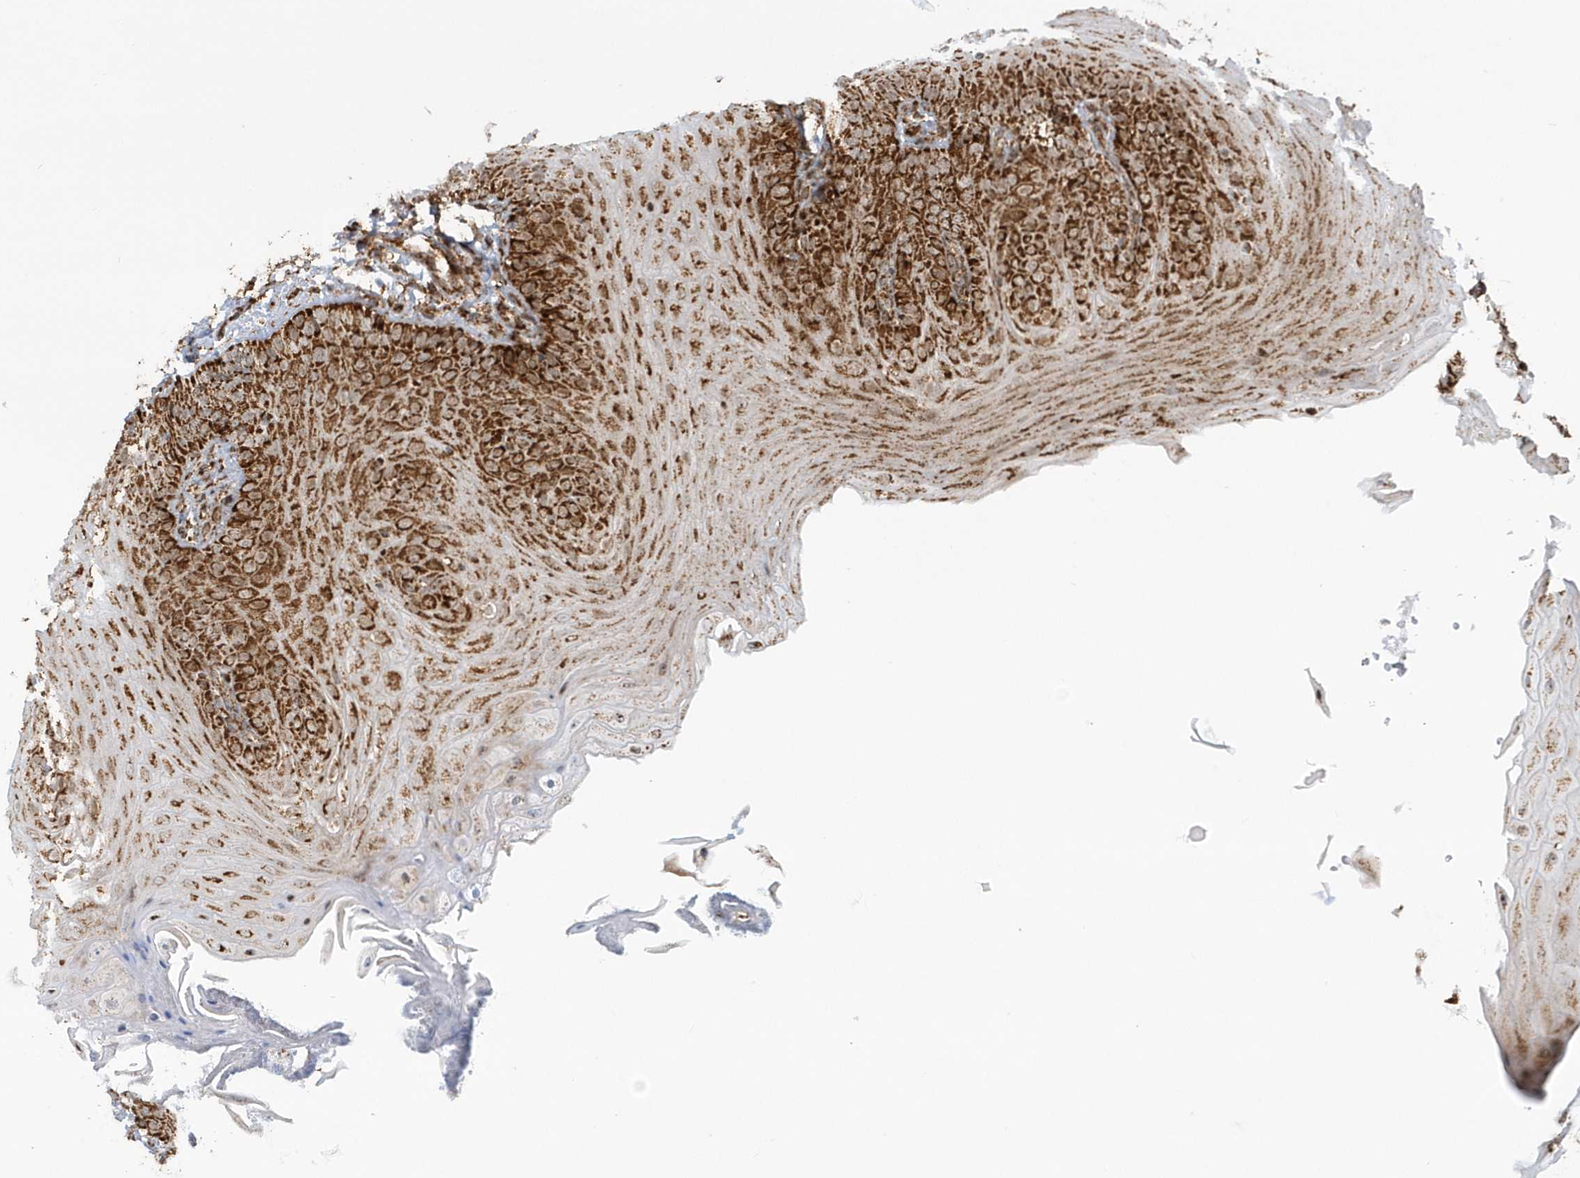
{"staining": {"intensity": "strong", "quantity": ">75%", "location": "cytoplasmic/membranous"}, "tissue": "oral mucosa", "cell_type": "Squamous epithelial cells", "image_type": "normal", "snomed": [{"axis": "morphology", "description": "Normal tissue, NOS"}, {"axis": "topography", "description": "Oral tissue"}], "caption": "Immunohistochemical staining of normal oral mucosa displays high levels of strong cytoplasmic/membranous expression in approximately >75% of squamous epithelial cells. (IHC, brightfield microscopy, high magnification).", "gene": "CRY2", "patient": {"sex": "female", "age": 68}}